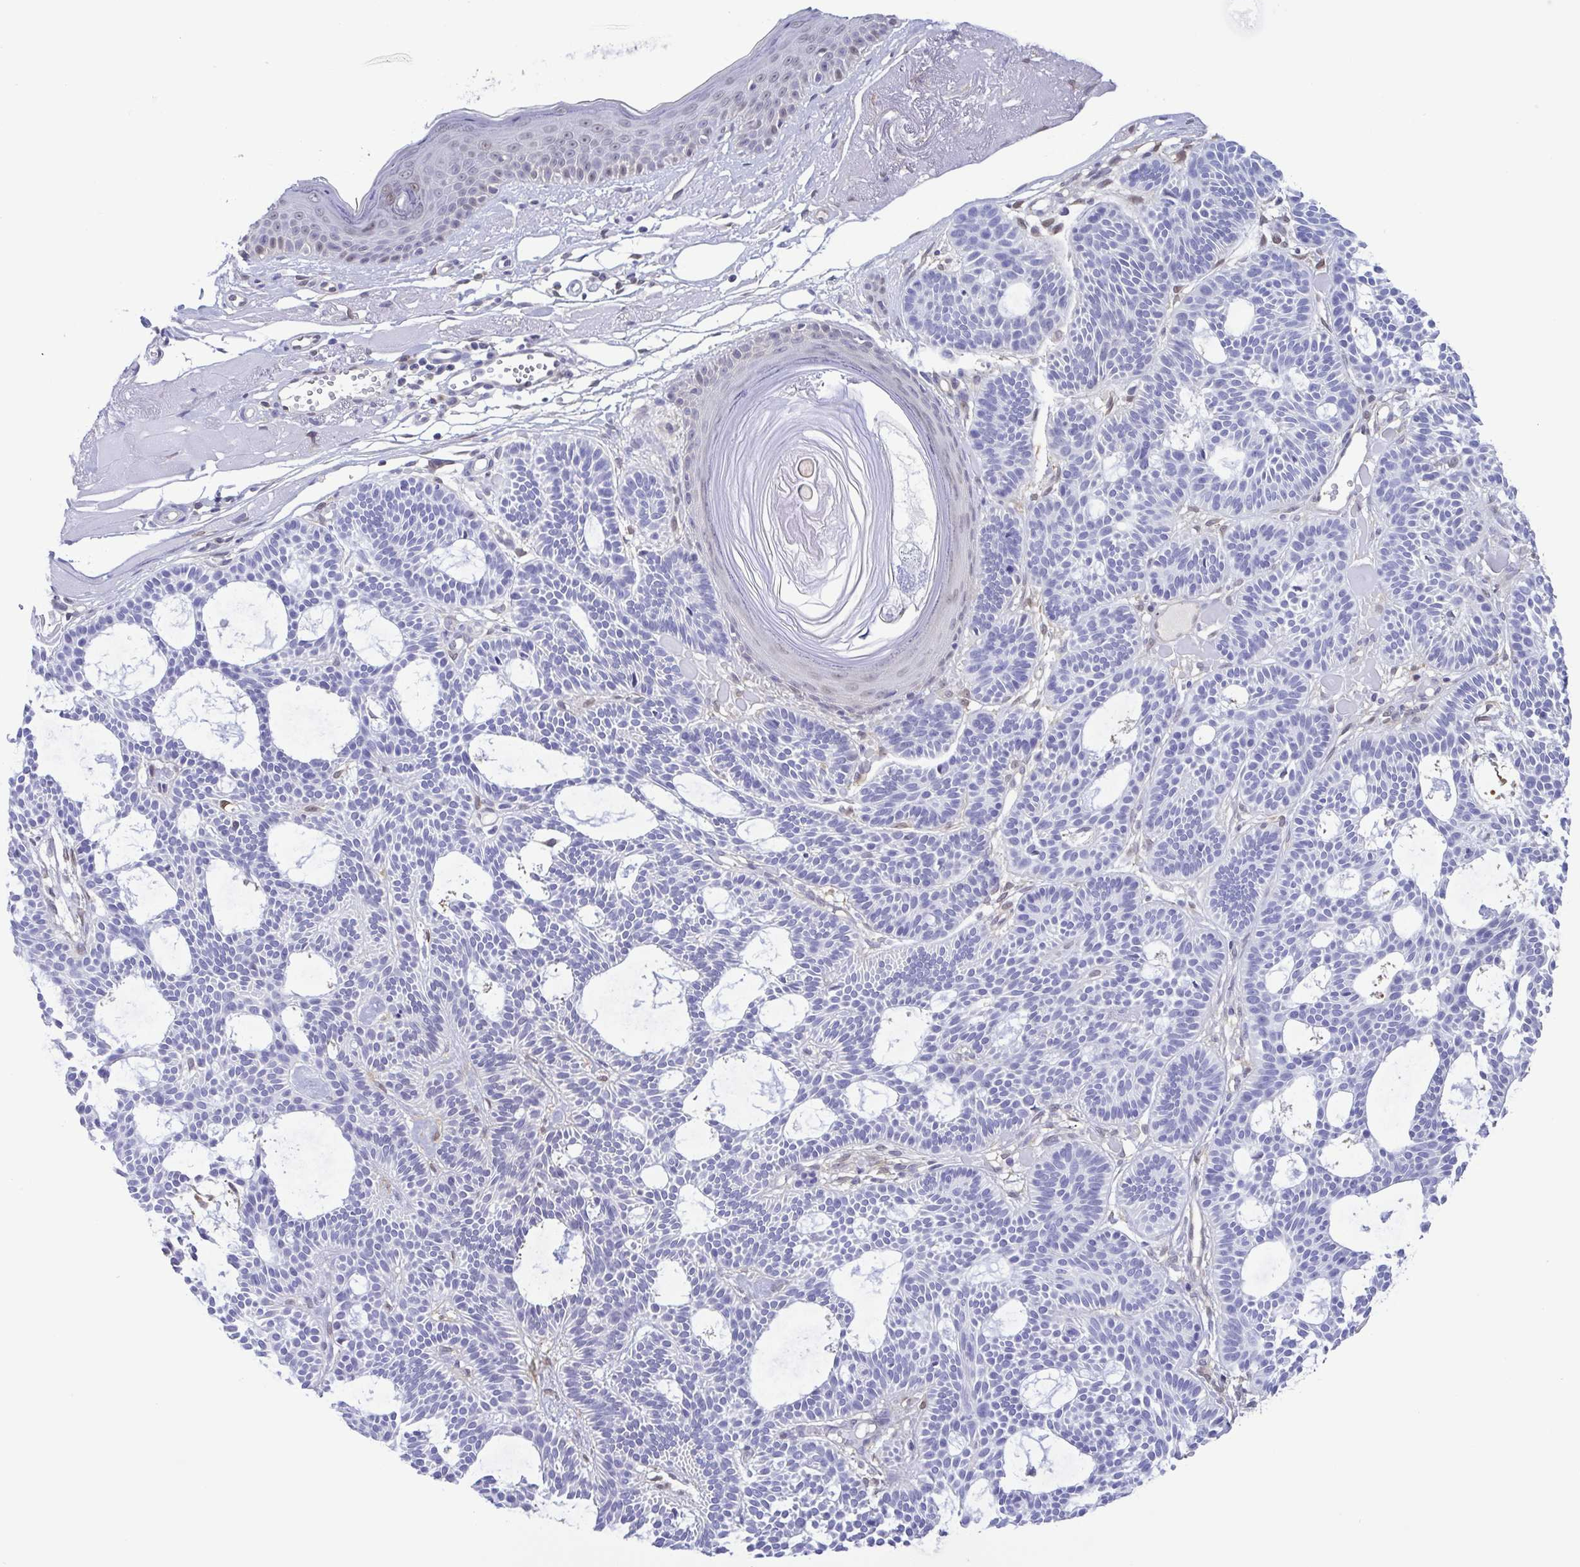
{"staining": {"intensity": "negative", "quantity": "none", "location": "none"}, "tissue": "skin cancer", "cell_type": "Tumor cells", "image_type": "cancer", "snomed": [{"axis": "morphology", "description": "Basal cell carcinoma"}, {"axis": "topography", "description": "Skin"}], "caption": "IHC histopathology image of neoplastic tissue: skin cancer (basal cell carcinoma) stained with DAB shows no significant protein positivity in tumor cells.", "gene": "LDHC", "patient": {"sex": "male", "age": 85}}